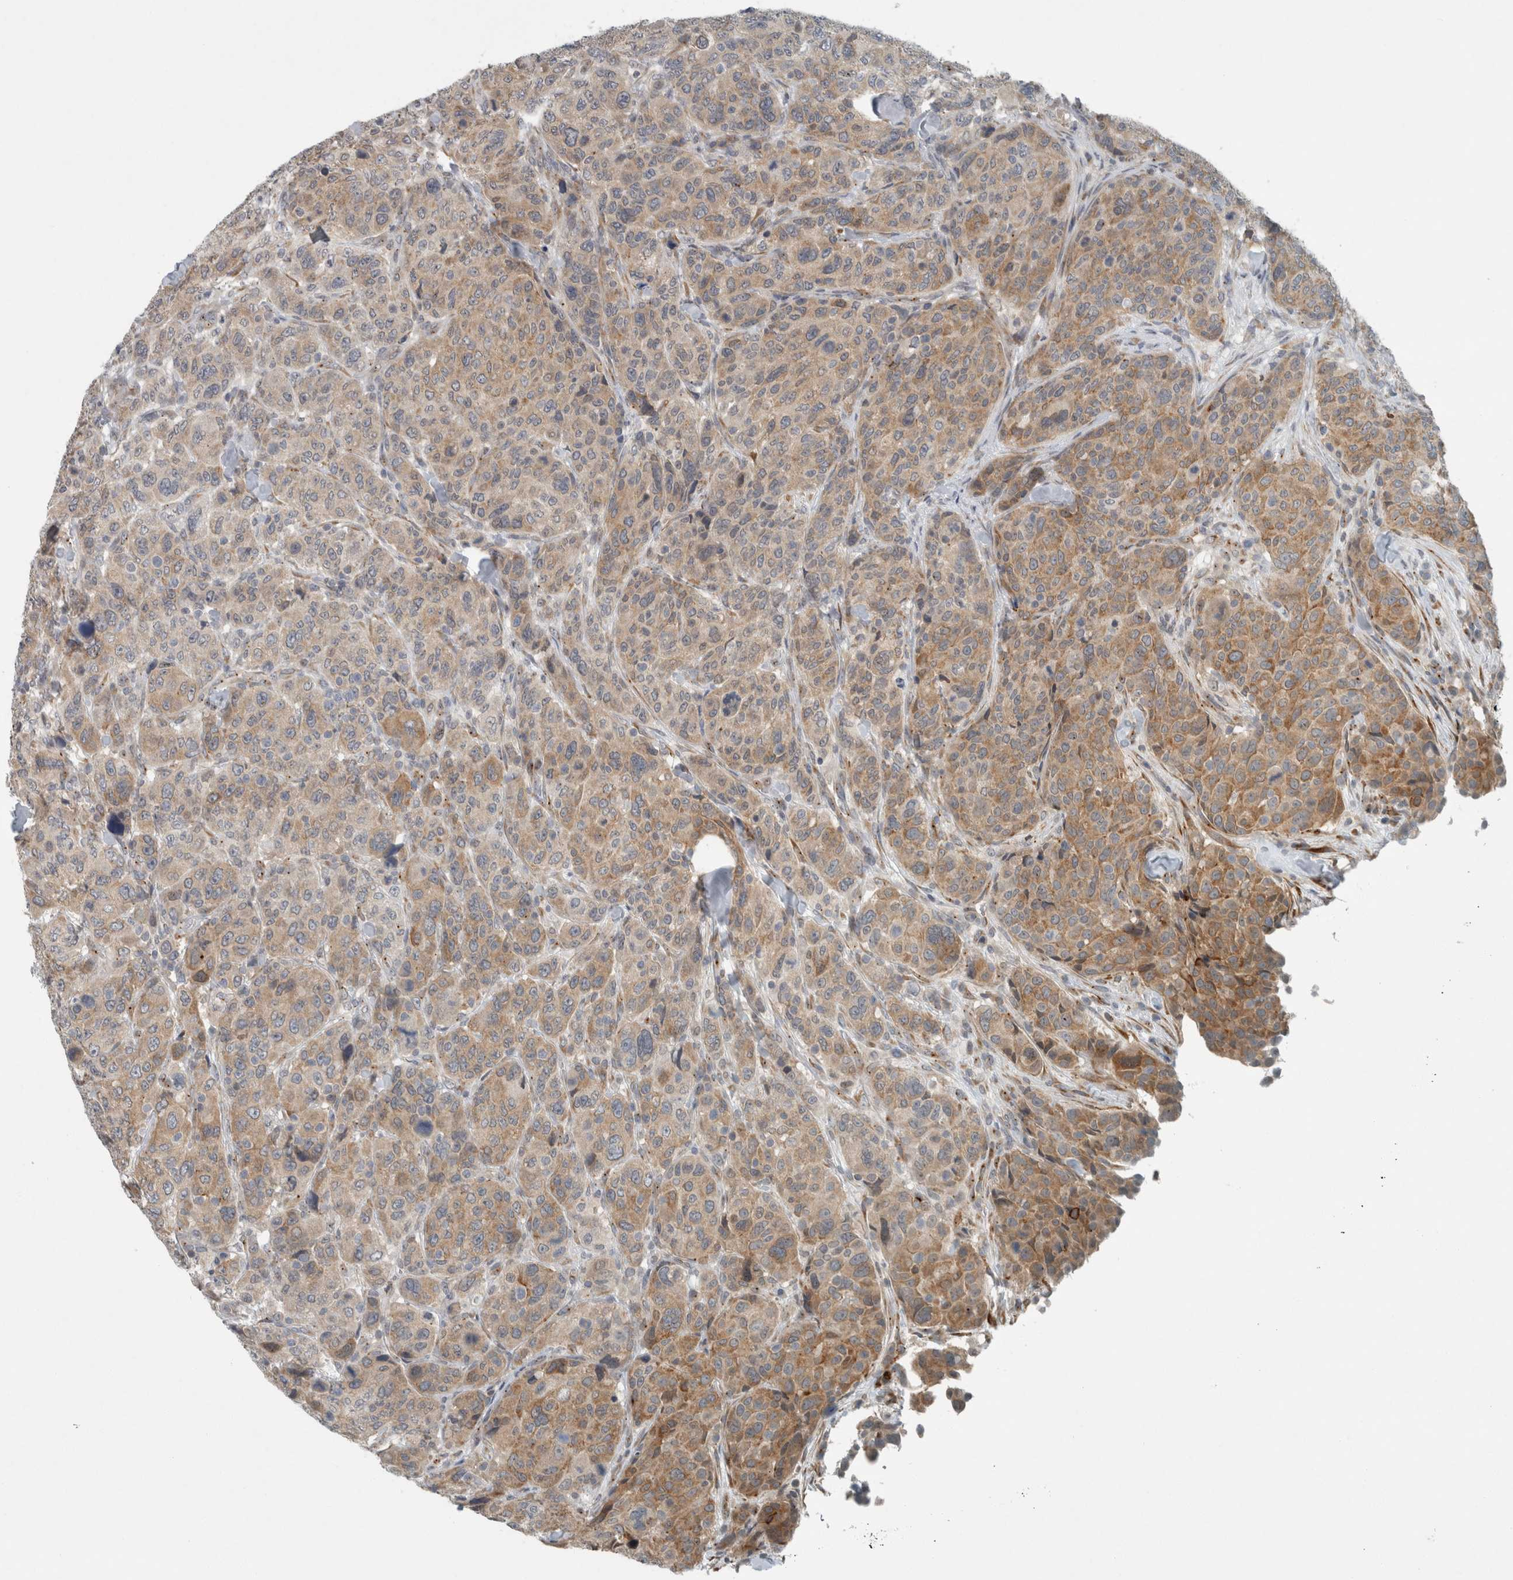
{"staining": {"intensity": "moderate", "quantity": ">75%", "location": "cytoplasmic/membranous"}, "tissue": "breast cancer", "cell_type": "Tumor cells", "image_type": "cancer", "snomed": [{"axis": "morphology", "description": "Duct carcinoma"}, {"axis": "topography", "description": "Breast"}], "caption": "Breast cancer was stained to show a protein in brown. There is medium levels of moderate cytoplasmic/membranous expression in approximately >75% of tumor cells.", "gene": "KIF1C", "patient": {"sex": "female", "age": 37}}